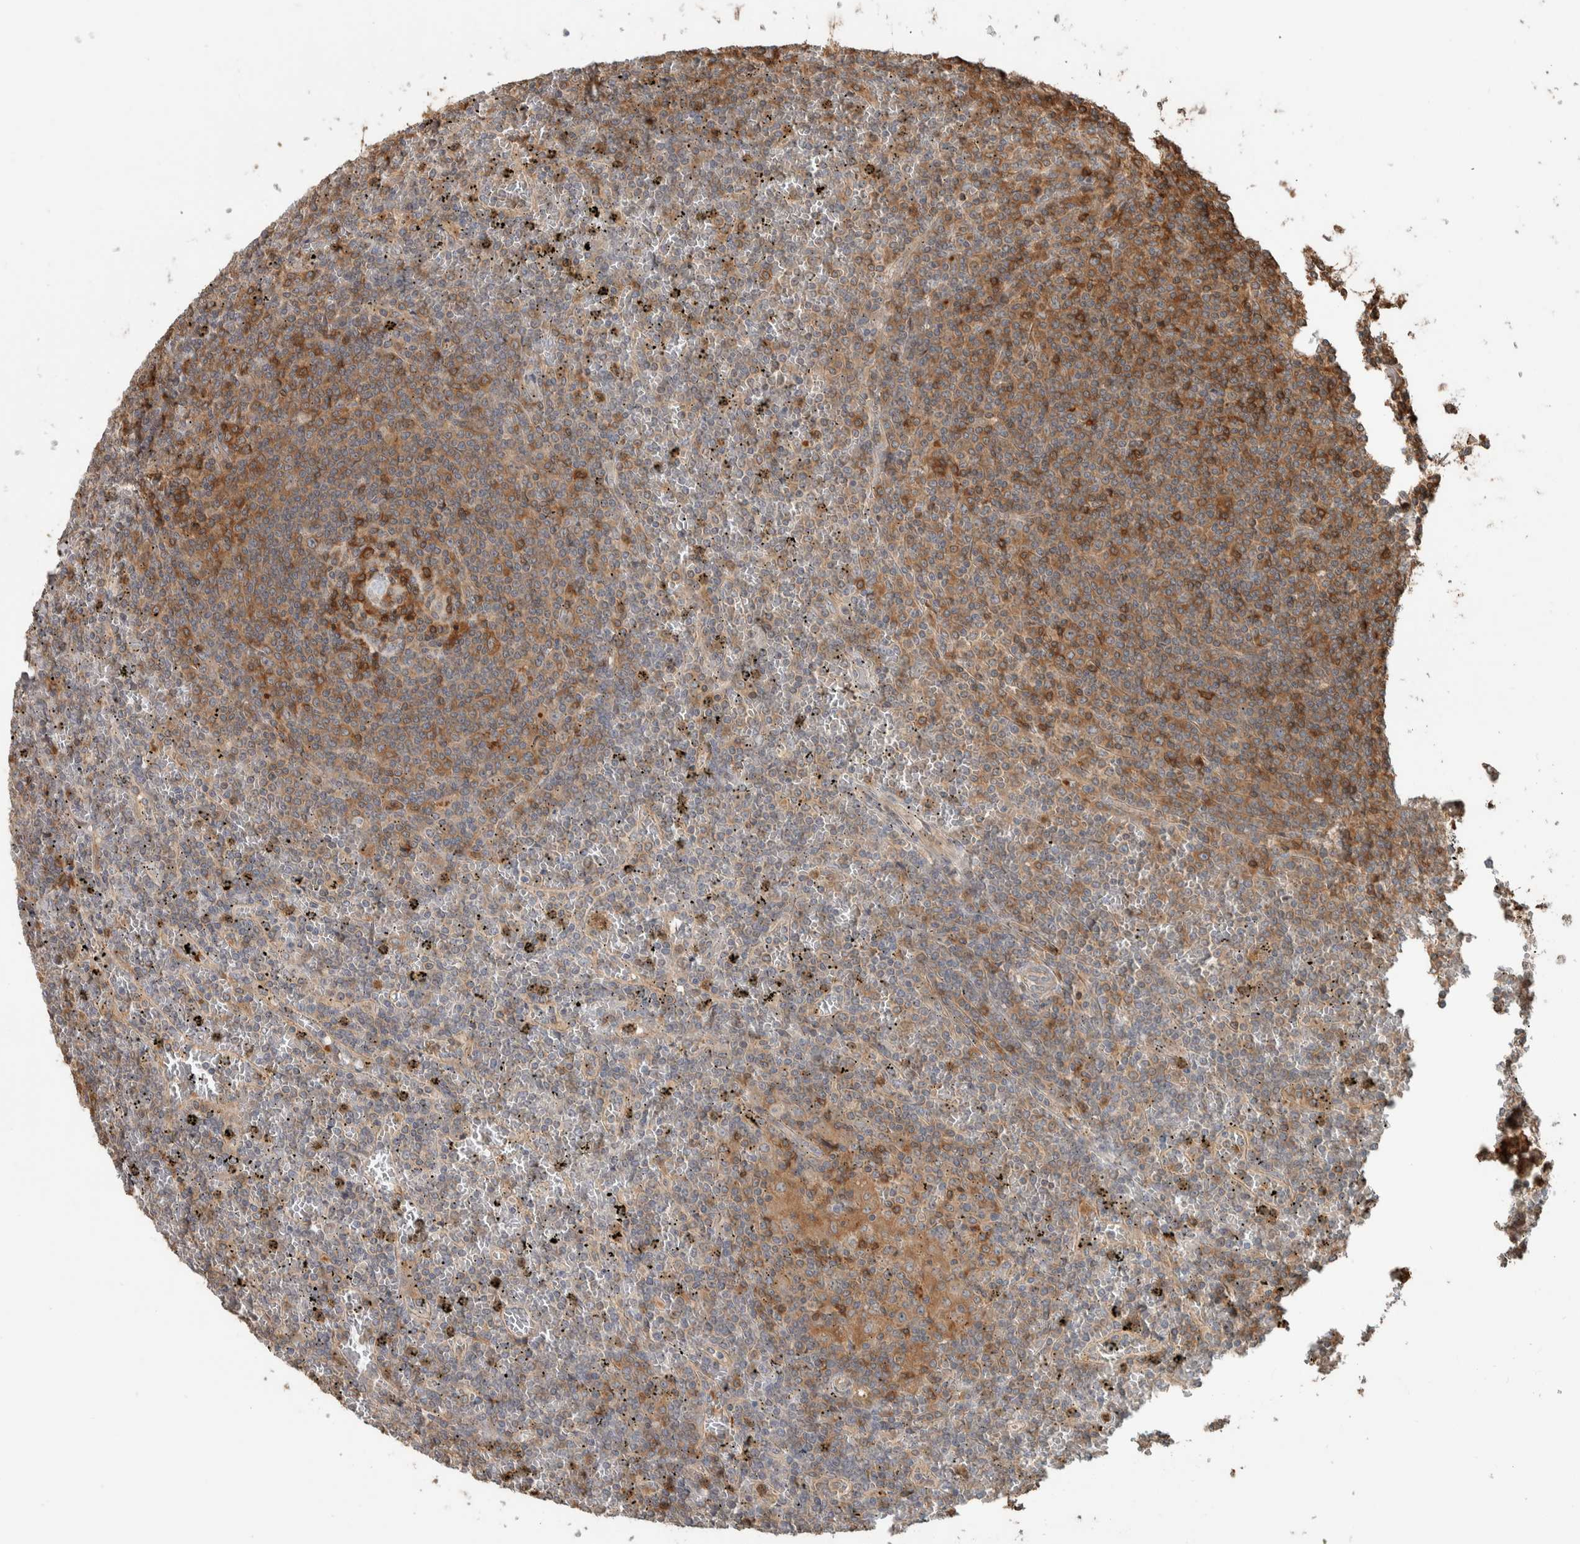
{"staining": {"intensity": "moderate", "quantity": ">75%", "location": "cytoplasmic/membranous"}, "tissue": "lymphoma", "cell_type": "Tumor cells", "image_type": "cancer", "snomed": [{"axis": "morphology", "description": "Malignant lymphoma, non-Hodgkin's type, Low grade"}, {"axis": "topography", "description": "Spleen"}], "caption": "Human lymphoma stained with a protein marker displays moderate staining in tumor cells.", "gene": "CNTROB", "patient": {"sex": "female", "age": 19}}